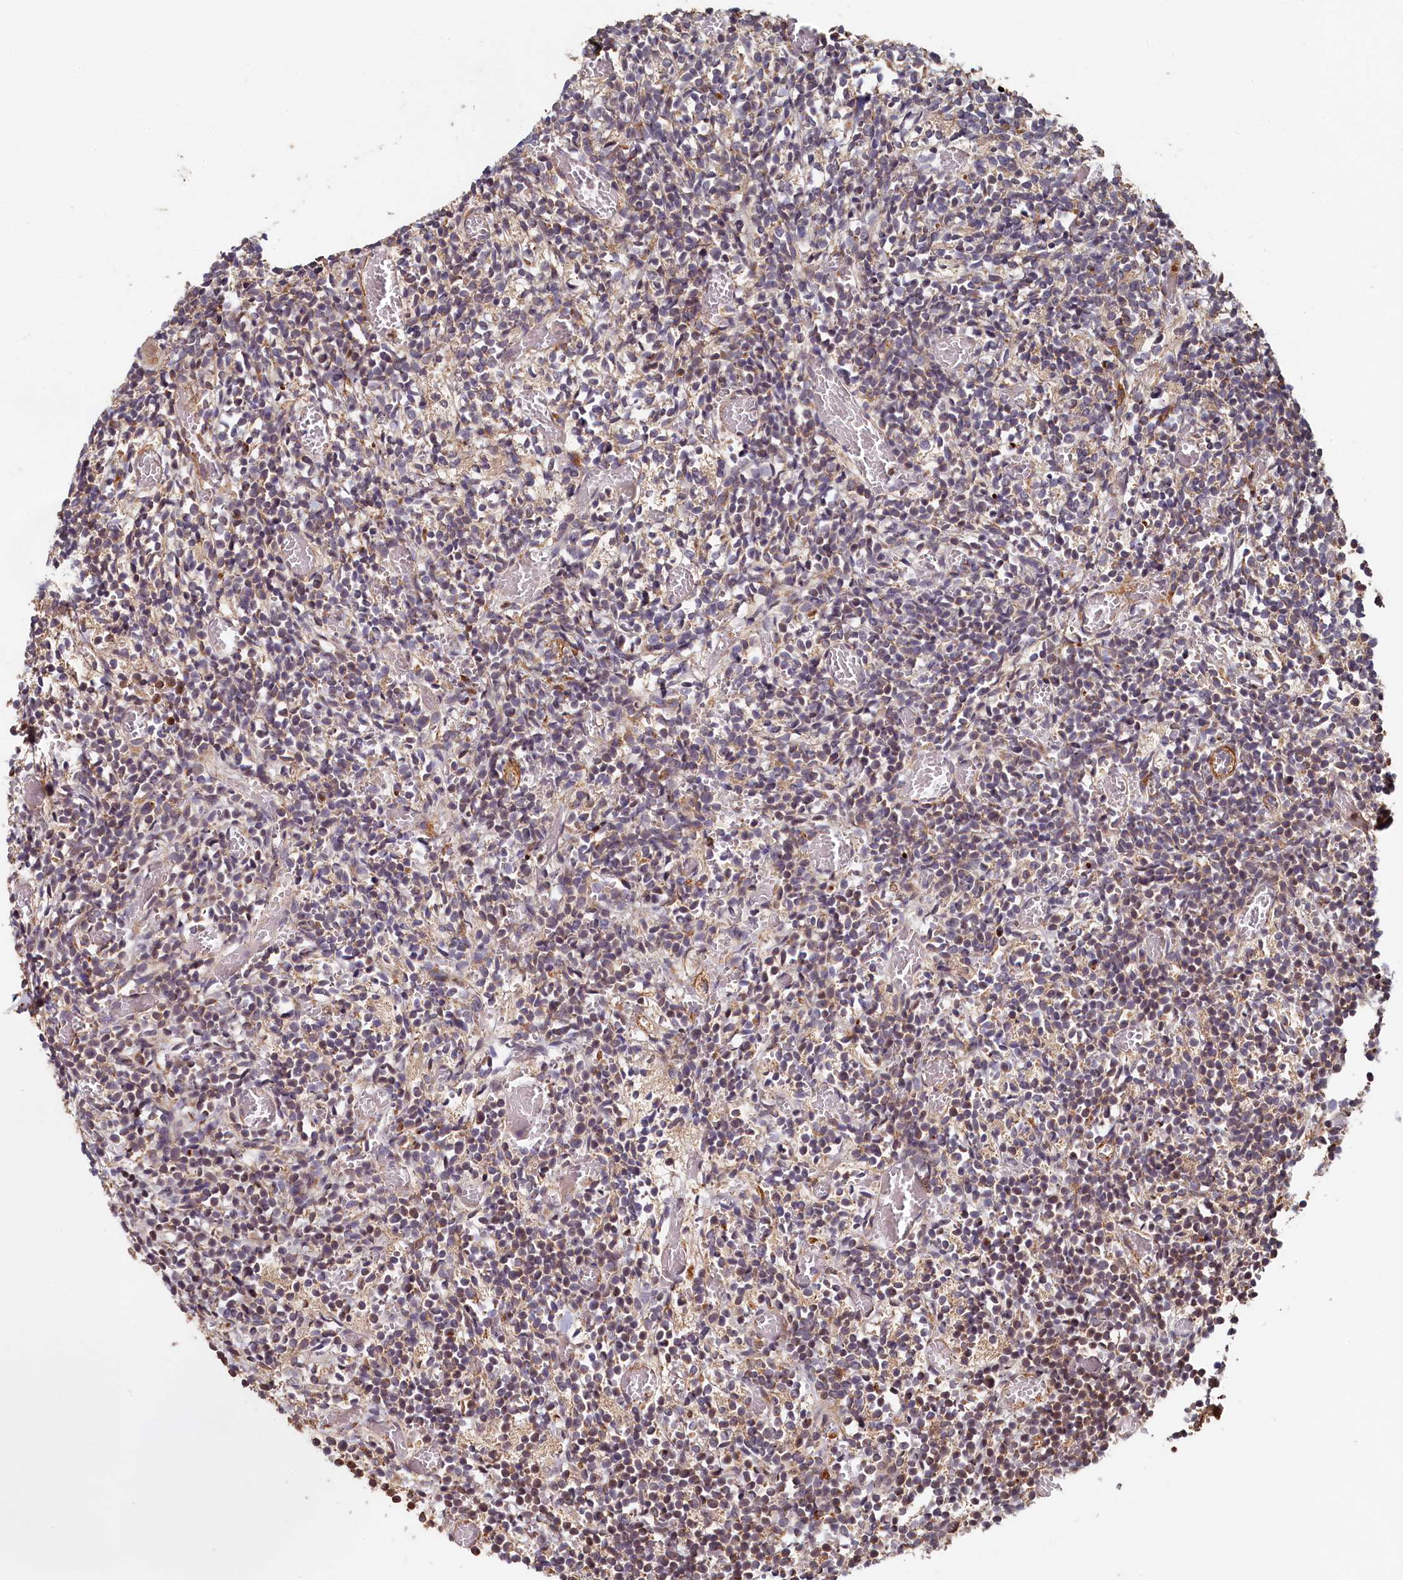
{"staining": {"intensity": "weak", "quantity": "<25%", "location": "cytoplasmic/membranous"}, "tissue": "glioma", "cell_type": "Tumor cells", "image_type": "cancer", "snomed": [{"axis": "morphology", "description": "Glioma, malignant, Low grade"}, {"axis": "topography", "description": "Brain"}], "caption": "Low-grade glioma (malignant) was stained to show a protein in brown. There is no significant staining in tumor cells.", "gene": "TRIM23", "patient": {"sex": "female", "age": 1}}